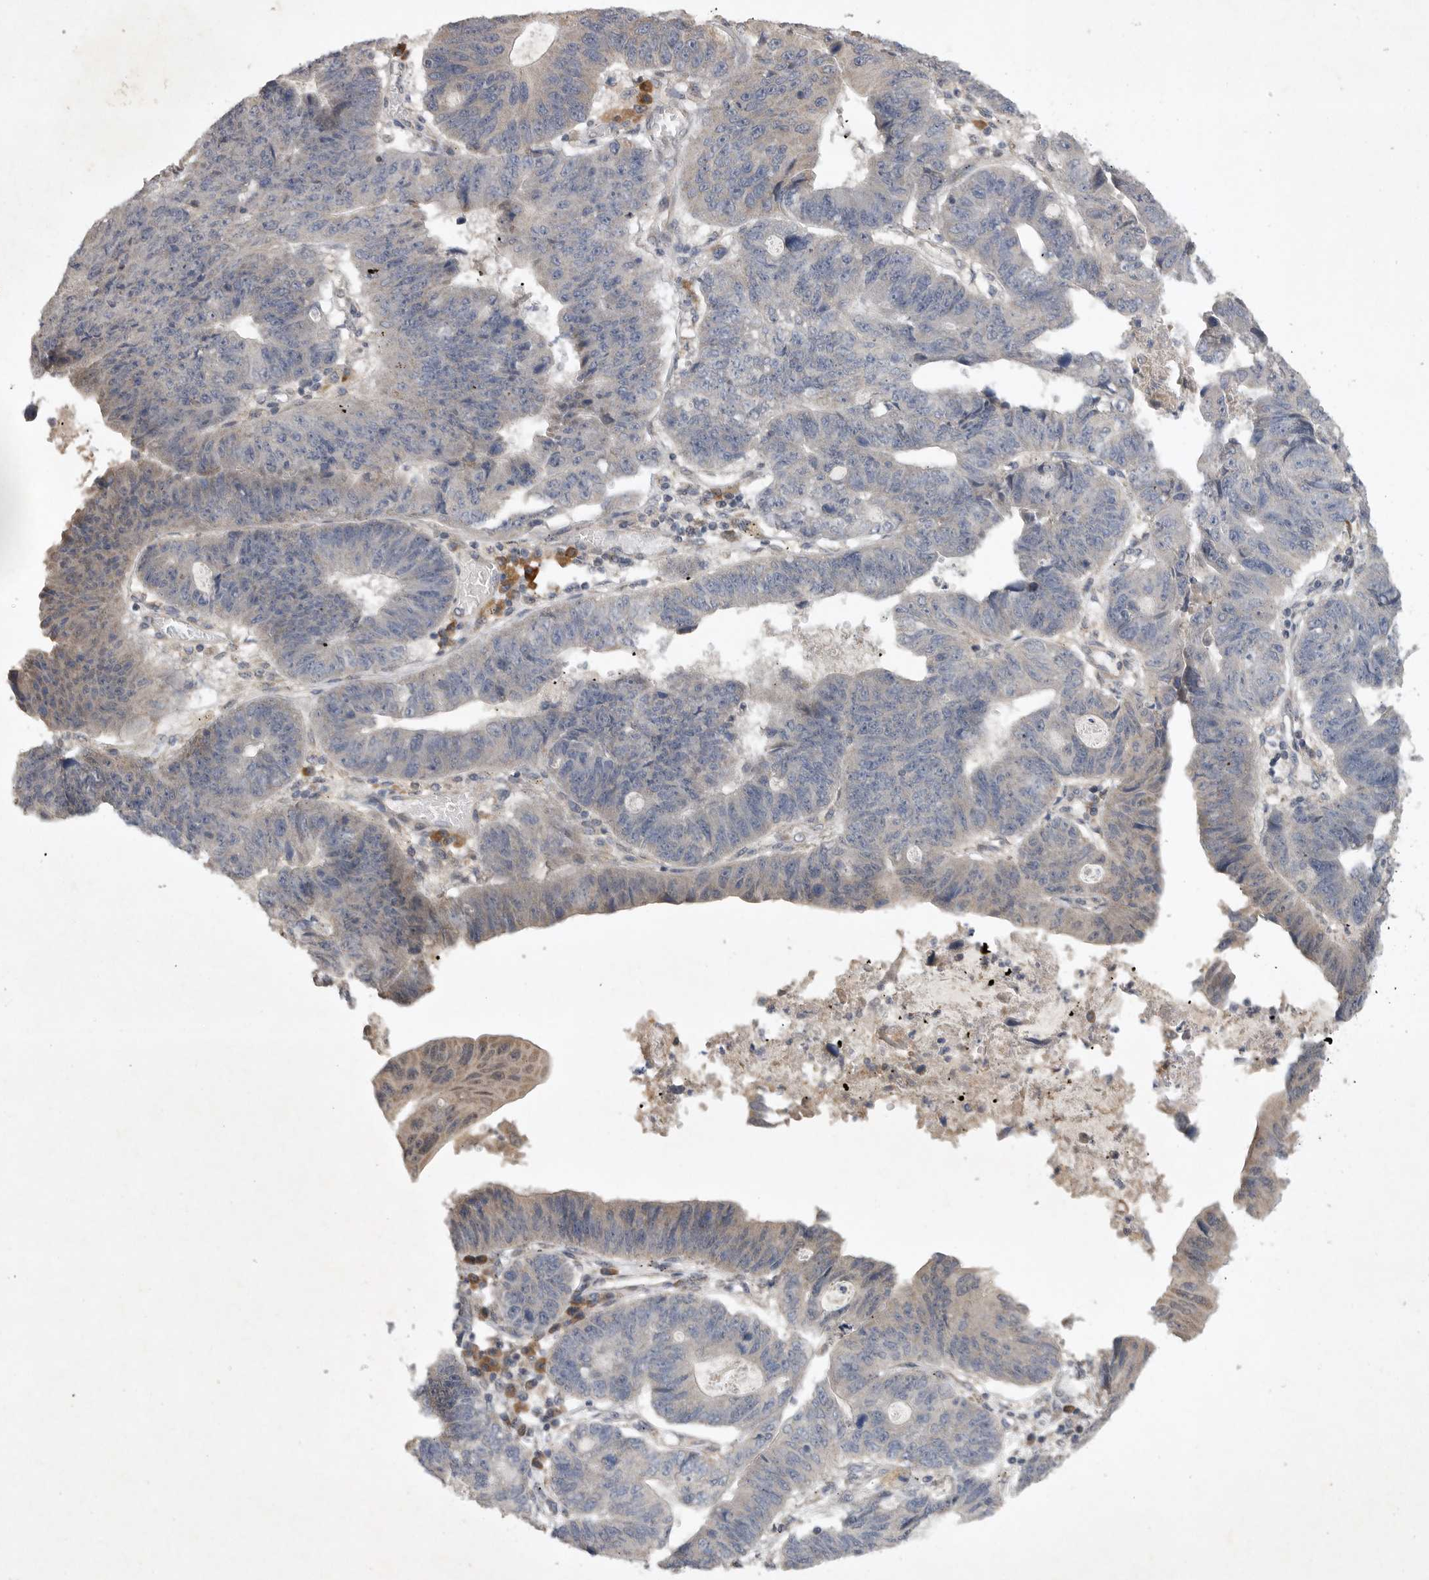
{"staining": {"intensity": "weak", "quantity": "25%-75%", "location": "cytoplasmic/membranous"}, "tissue": "stomach cancer", "cell_type": "Tumor cells", "image_type": "cancer", "snomed": [{"axis": "morphology", "description": "Adenocarcinoma, NOS"}, {"axis": "topography", "description": "Stomach"}], "caption": "Immunohistochemistry photomicrograph of human stomach adenocarcinoma stained for a protein (brown), which exhibits low levels of weak cytoplasmic/membranous expression in approximately 25%-75% of tumor cells.", "gene": "EDEM3", "patient": {"sex": "male", "age": 59}}